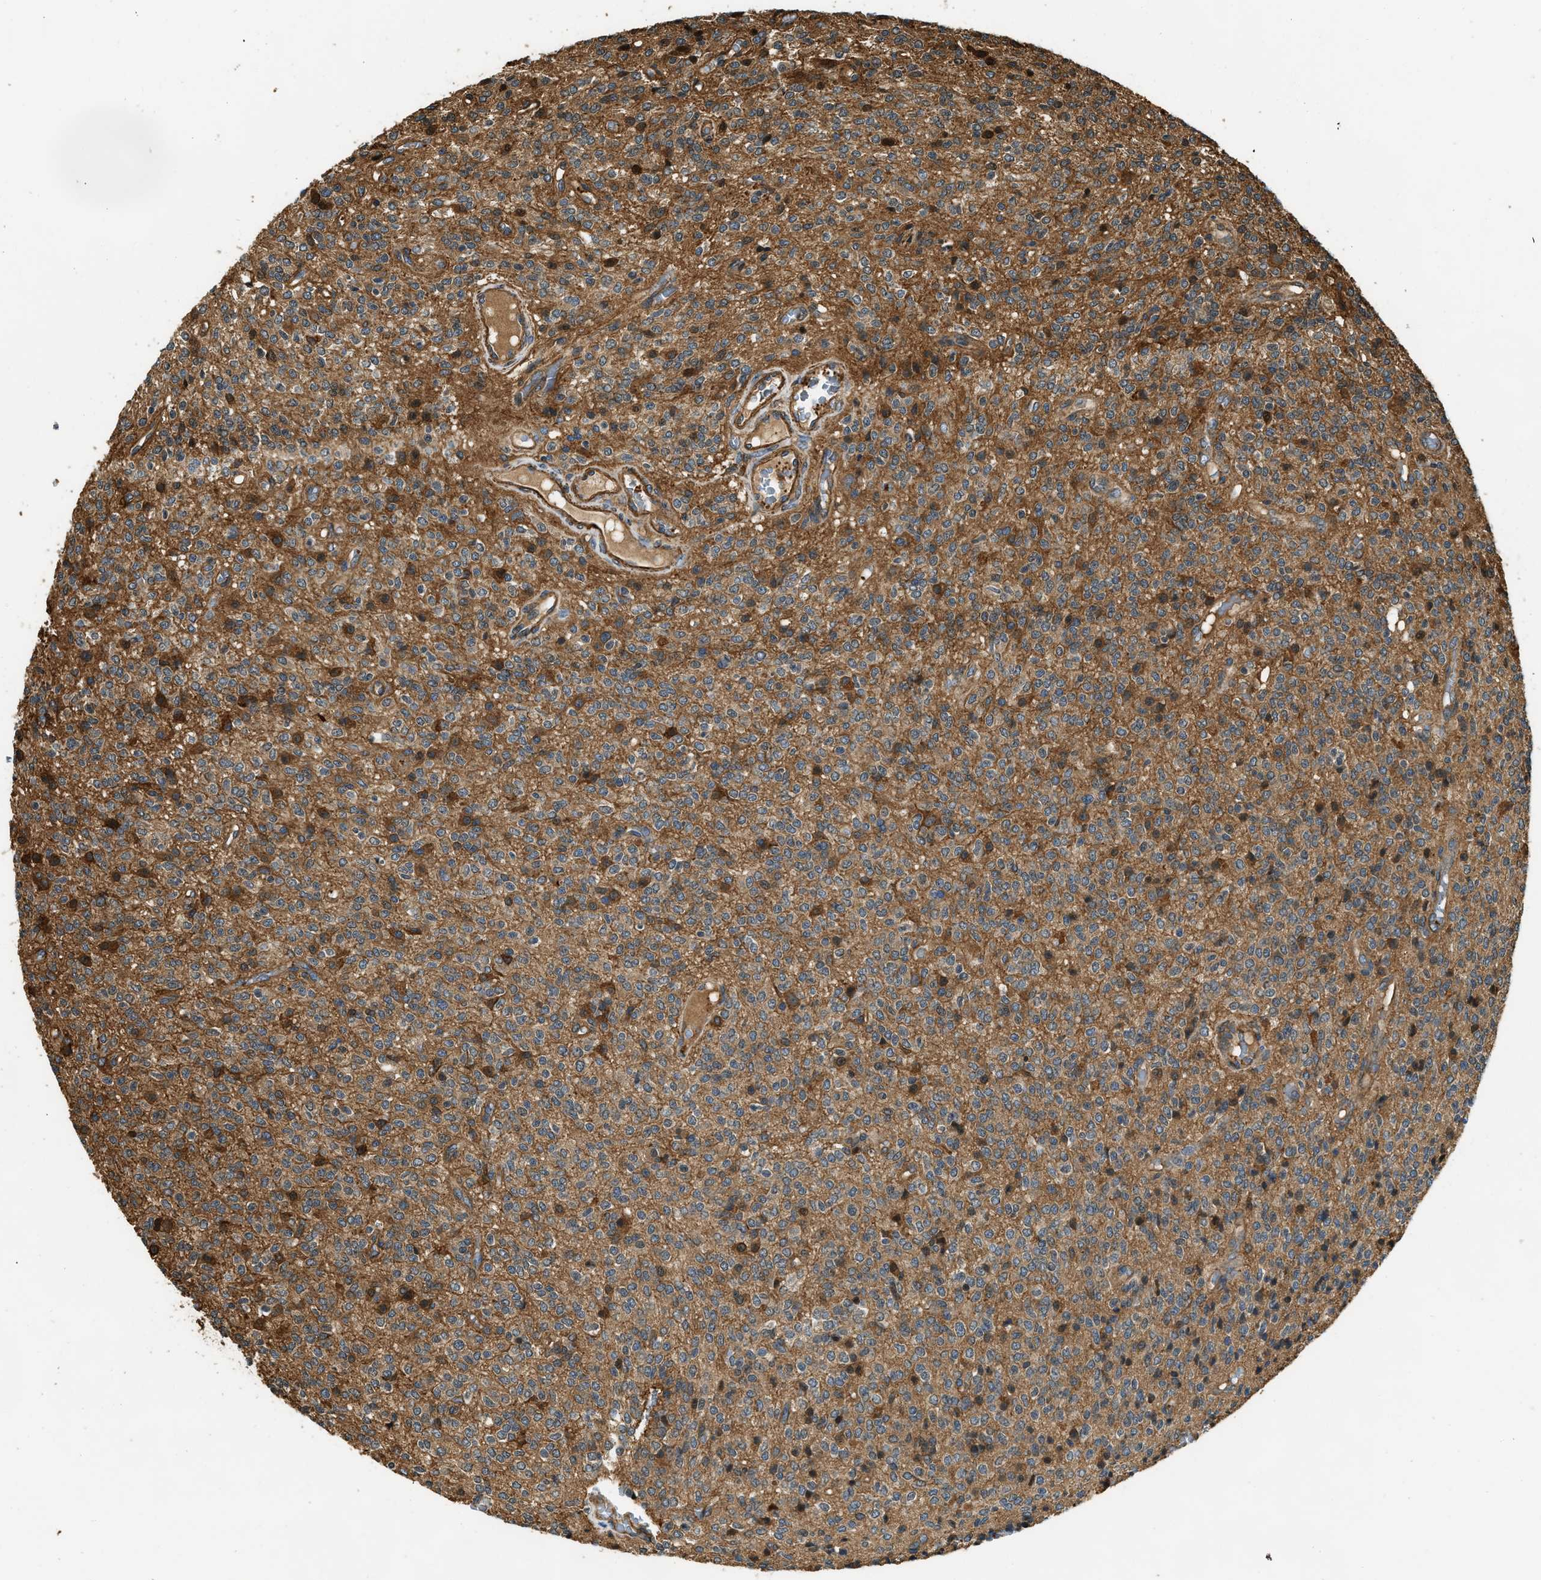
{"staining": {"intensity": "moderate", "quantity": ">75%", "location": "cytoplasmic/membranous"}, "tissue": "glioma", "cell_type": "Tumor cells", "image_type": "cancer", "snomed": [{"axis": "morphology", "description": "Glioma, malignant, High grade"}, {"axis": "topography", "description": "Brain"}], "caption": "Human high-grade glioma (malignant) stained for a protein (brown) reveals moderate cytoplasmic/membranous positive staining in about >75% of tumor cells.", "gene": "YARS1", "patient": {"sex": "male", "age": 34}}